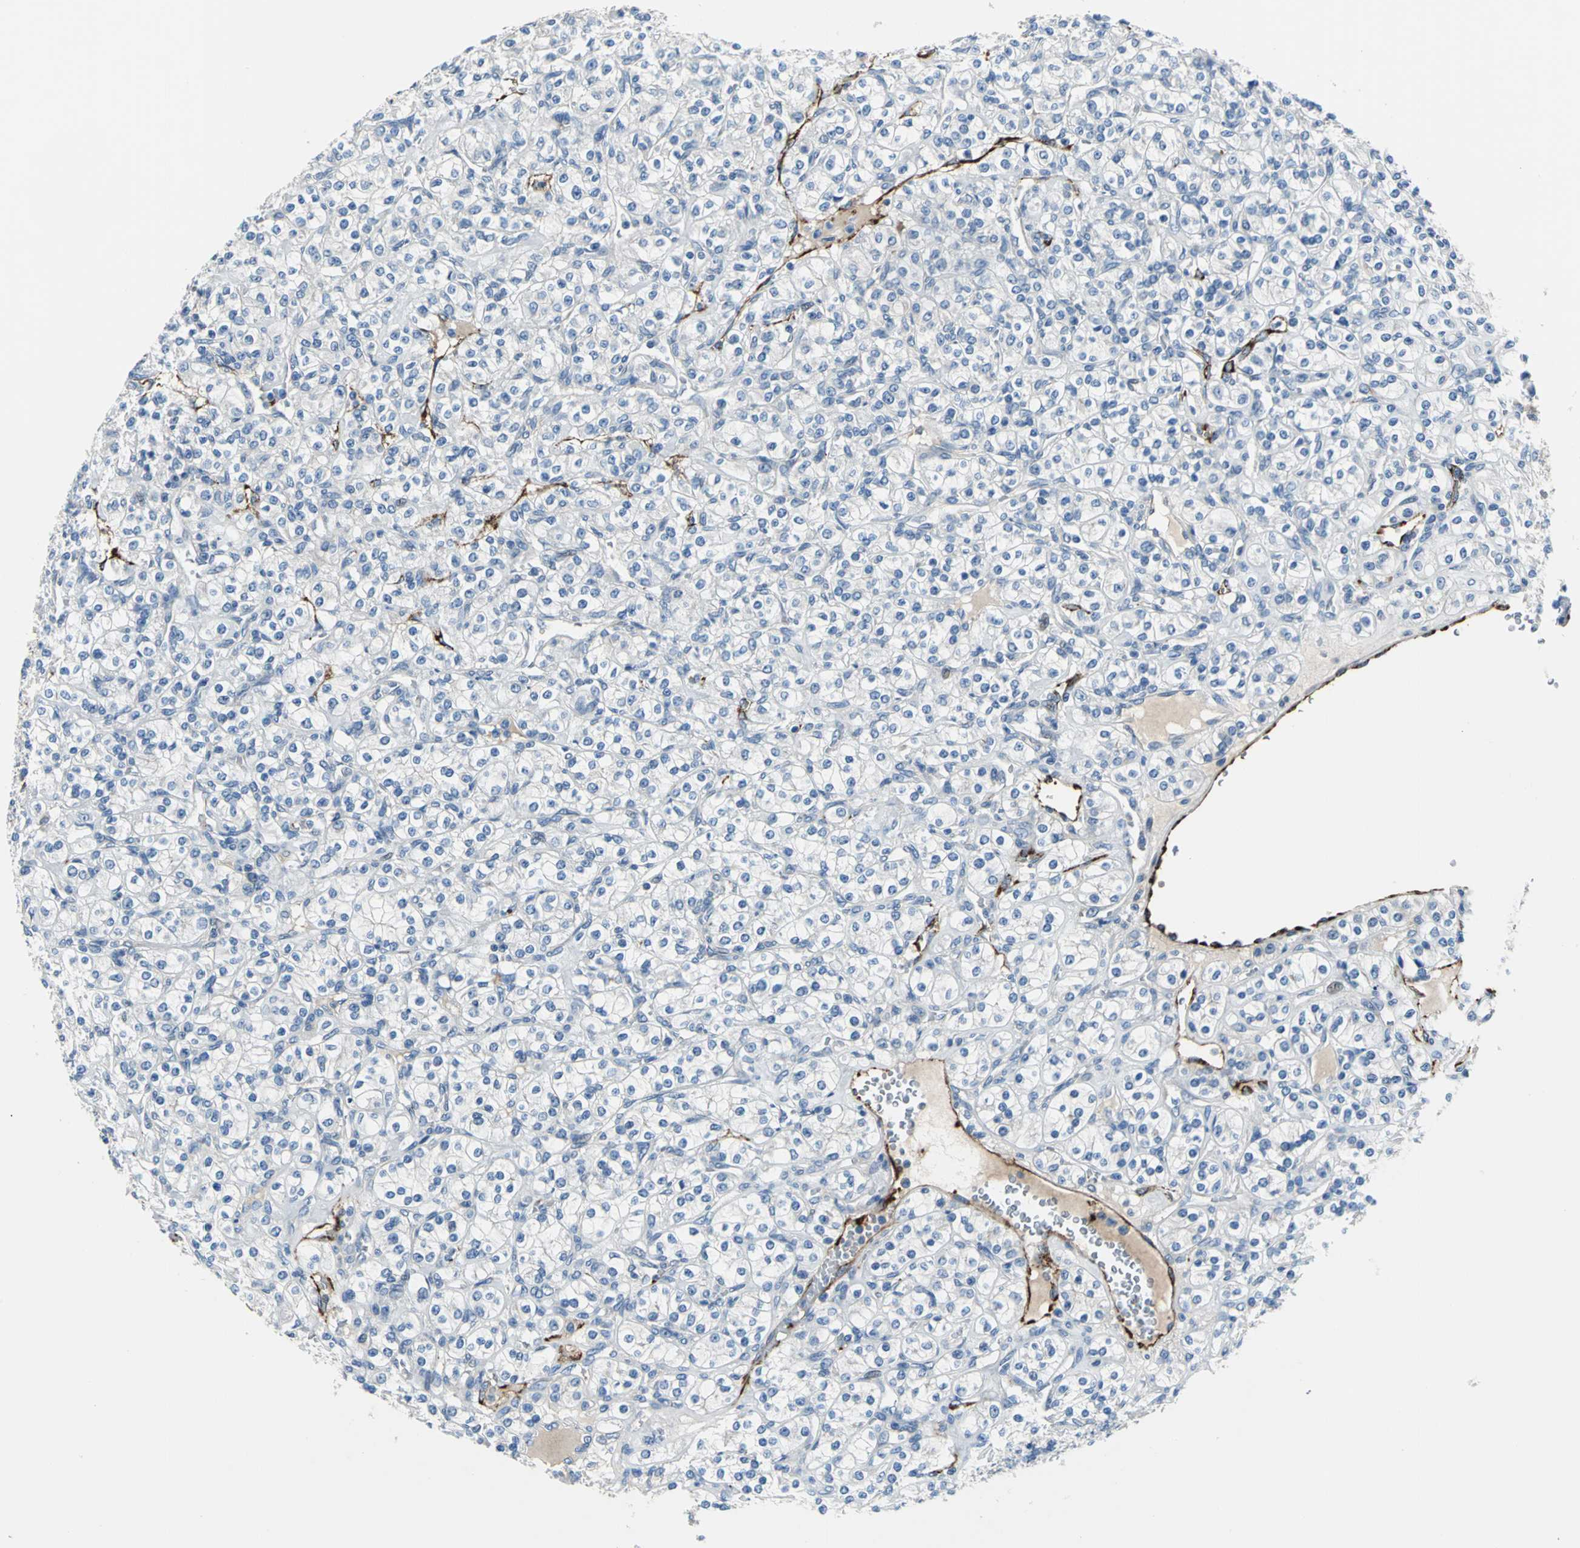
{"staining": {"intensity": "negative", "quantity": "none", "location": "none"}, "tissue": "renal cancer", "cell_type": "Tumor cells", "image_type": "cancer", "snomed": [{"axis": "morphology", "description": "Adenocarcinoma, NOS"}, {"axis": "topography", "description": "Kidney"}], "caption": "Tumor cells show no significant expression in adenocarcinoma (renal).", "gene": "SELP", "patient": {"sex": "male", "age": 77}}